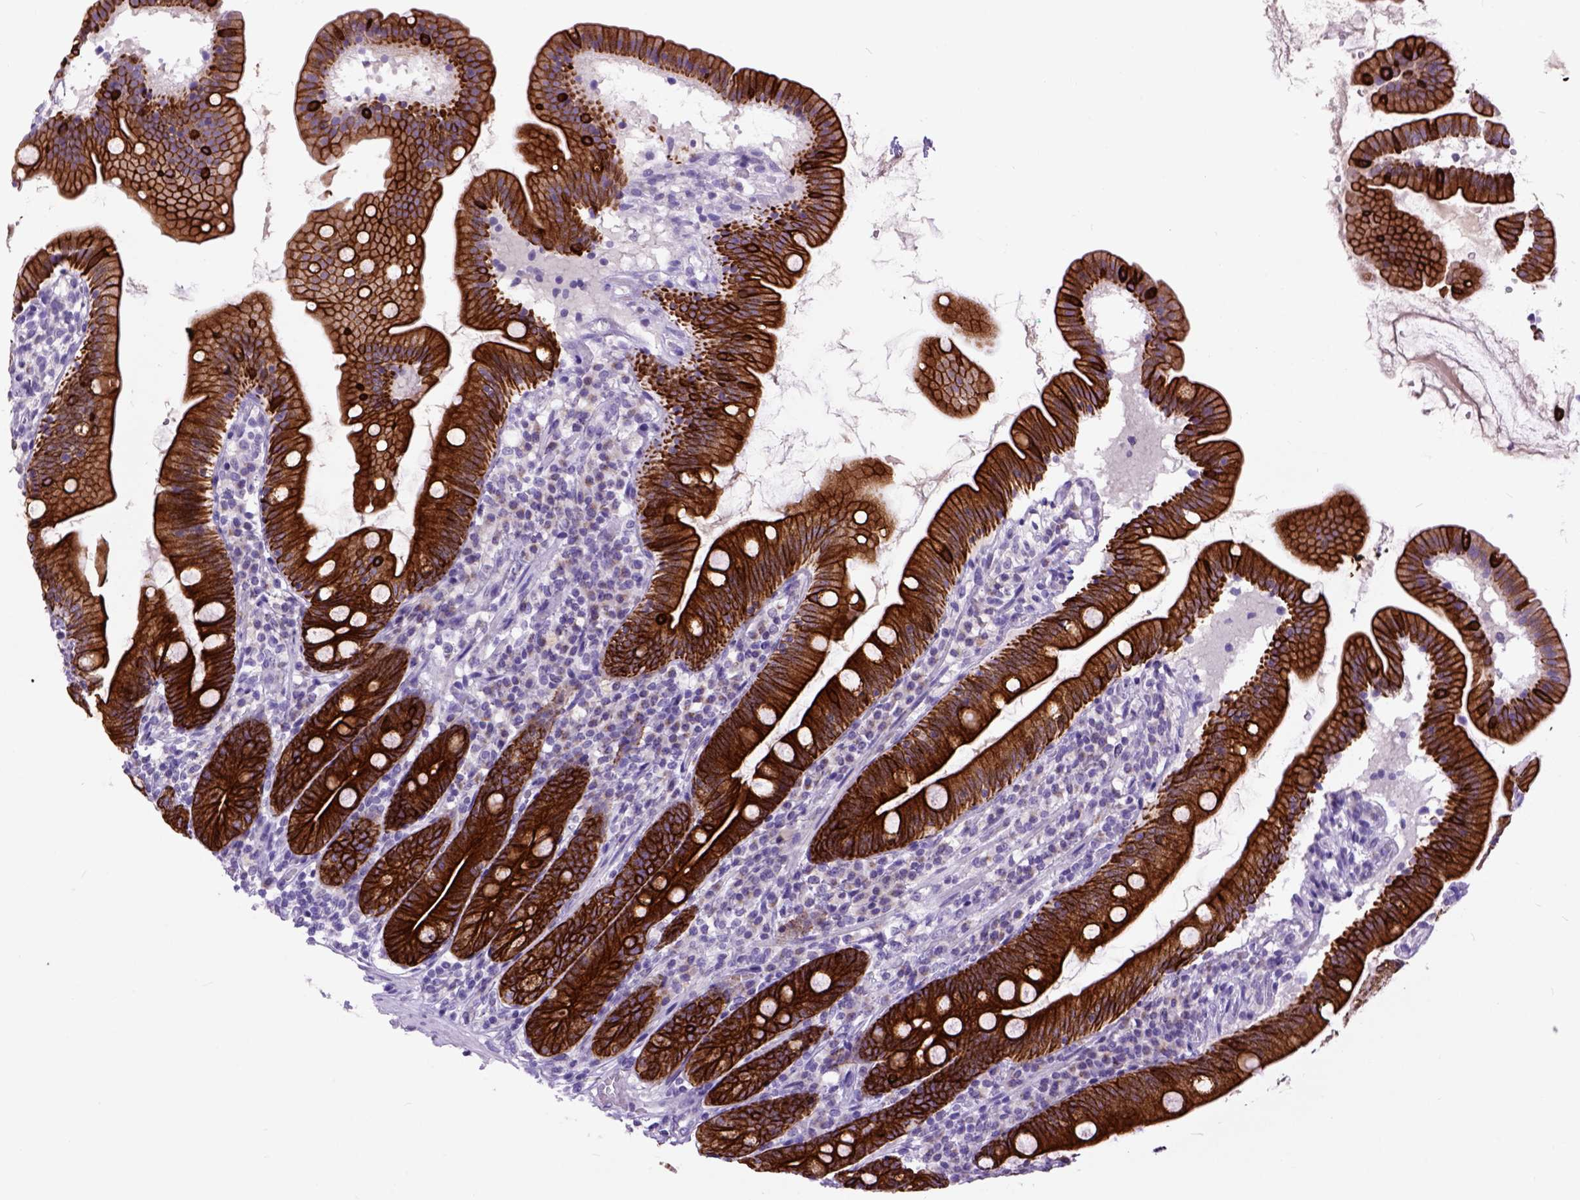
{"staining": {"intensity": "strong", "quantity": ">75%", "location": "cytoplasmic/membranous"}, "tissue": "duodenum", "cell_type": "Glandular cells", "image_type": "normal", "snomed": [{"axis": "morphology", "description": "Normal tissue, NOS"}, {"axis": "topography", "description": "Duodenum"}], "caption": "Immunohistochemistry (IHC) staining of benign duodenum, which displays high levels of strong cytoplasmic/membranous positivity in about >75% of glandular cells indicating strong cytoplasmic/membranous protein expression. The staining was performed using DAB (brown) for protein detection and nuclei were counterstained in hematoxylin (blue).", "gene": "RAB25", "patient": {"sex": "female", "age": 67}}